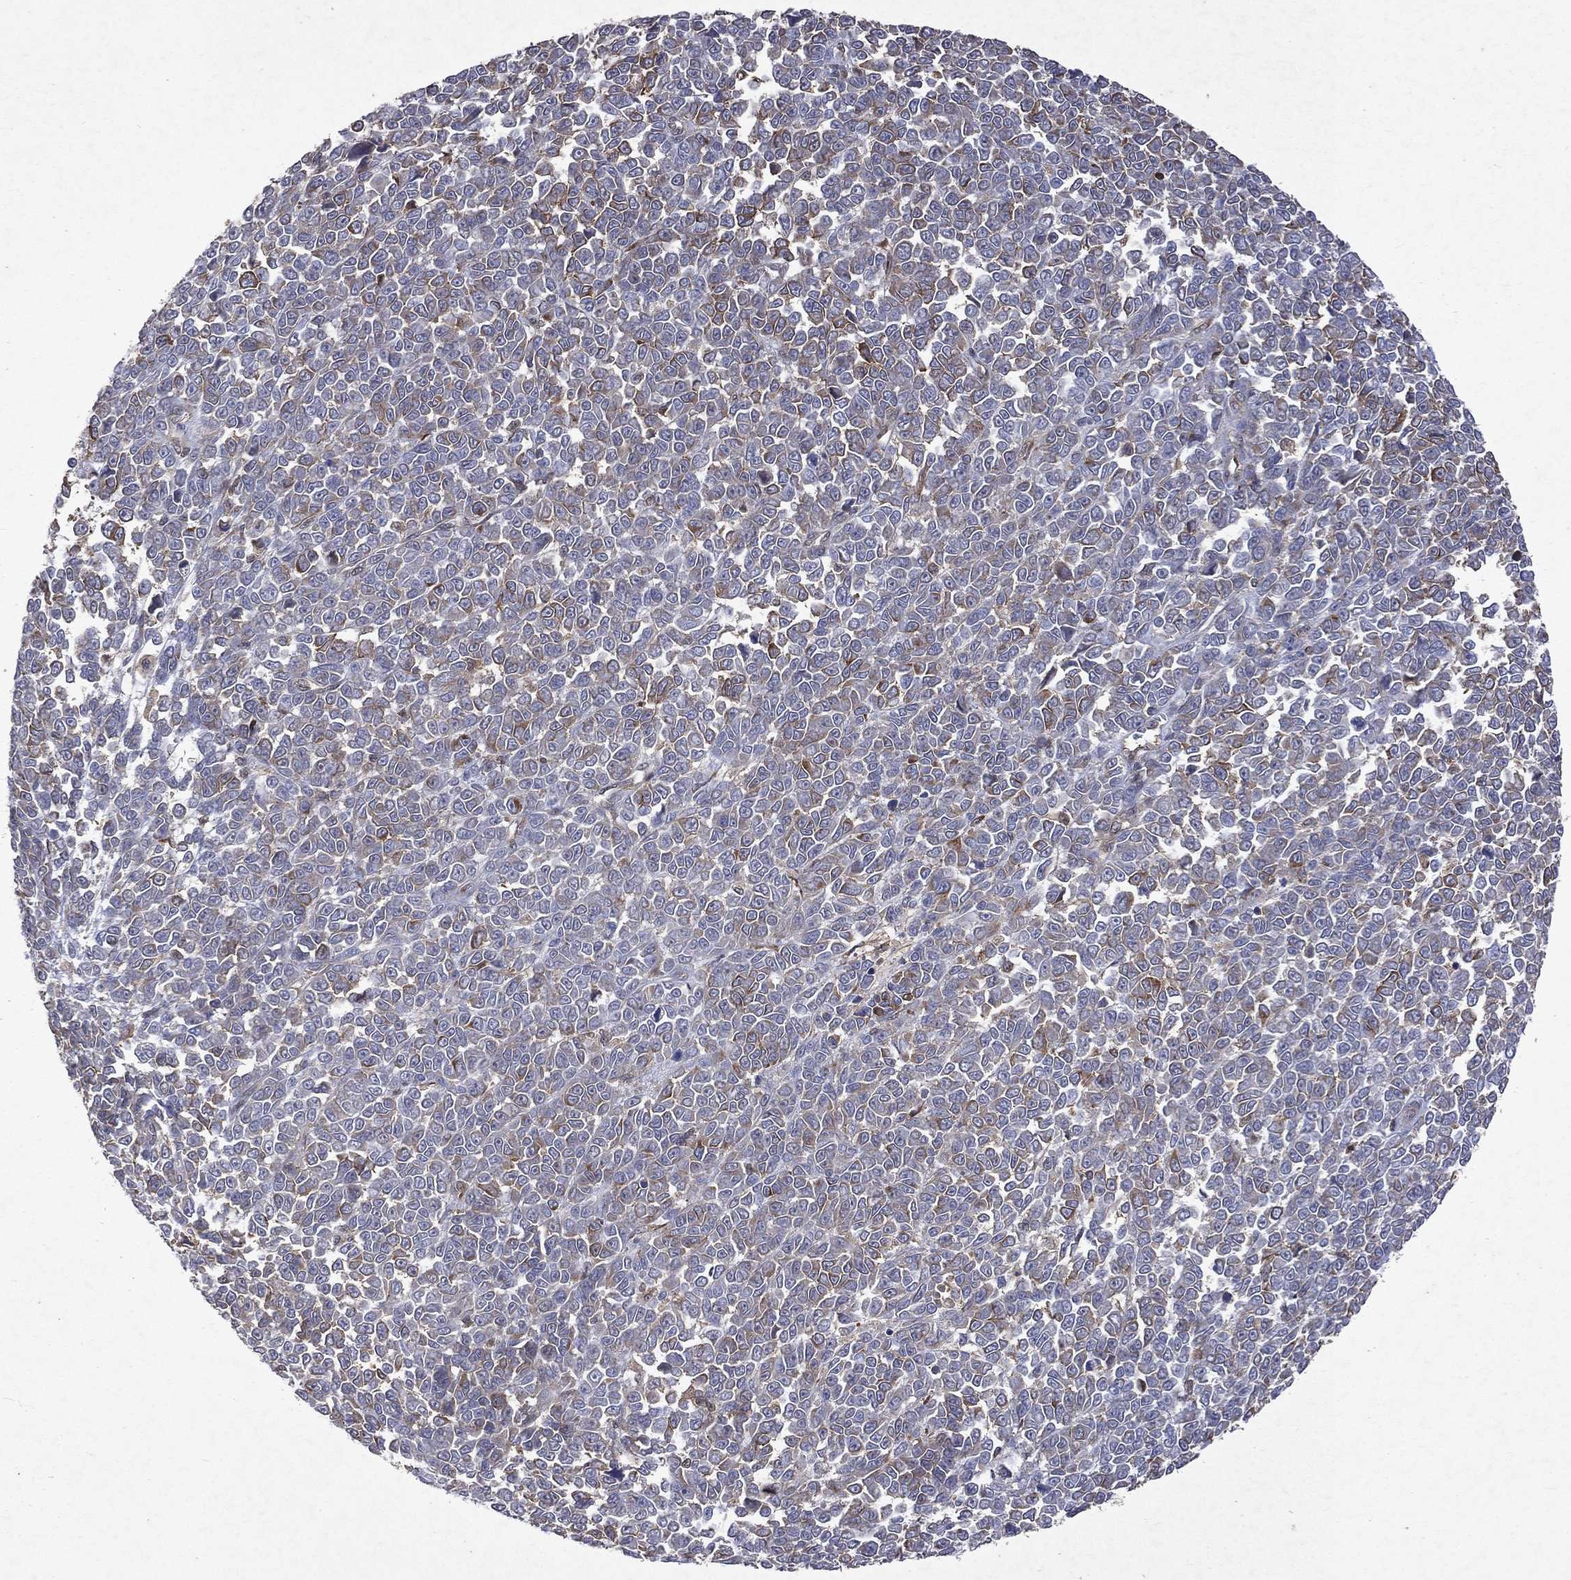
{"staining": {"intensity": "strong", "quantity": "<25%", "location": "cytoplasmic/membranous"}, "tissue": "melanoma", "cell_type": "Tumor cells", "image_type": "cancer", "snomed": [{"axis": "morphology", "description": "Malignant melanoma, NOS"}, {"axis": "topography", "description": "Skin"}], "caption": "Immunohistochemical staining of human melanoma reveals medium levels of strong cytoplasmic/membranous protein expression in about <25% of tumor cells. (DAB (3,3'-diaminobenzidine) = brown stain, brightfield microscopy at high magnification).", "gene": "MTAP", "patient": {"sex": "female", "age": 95}}